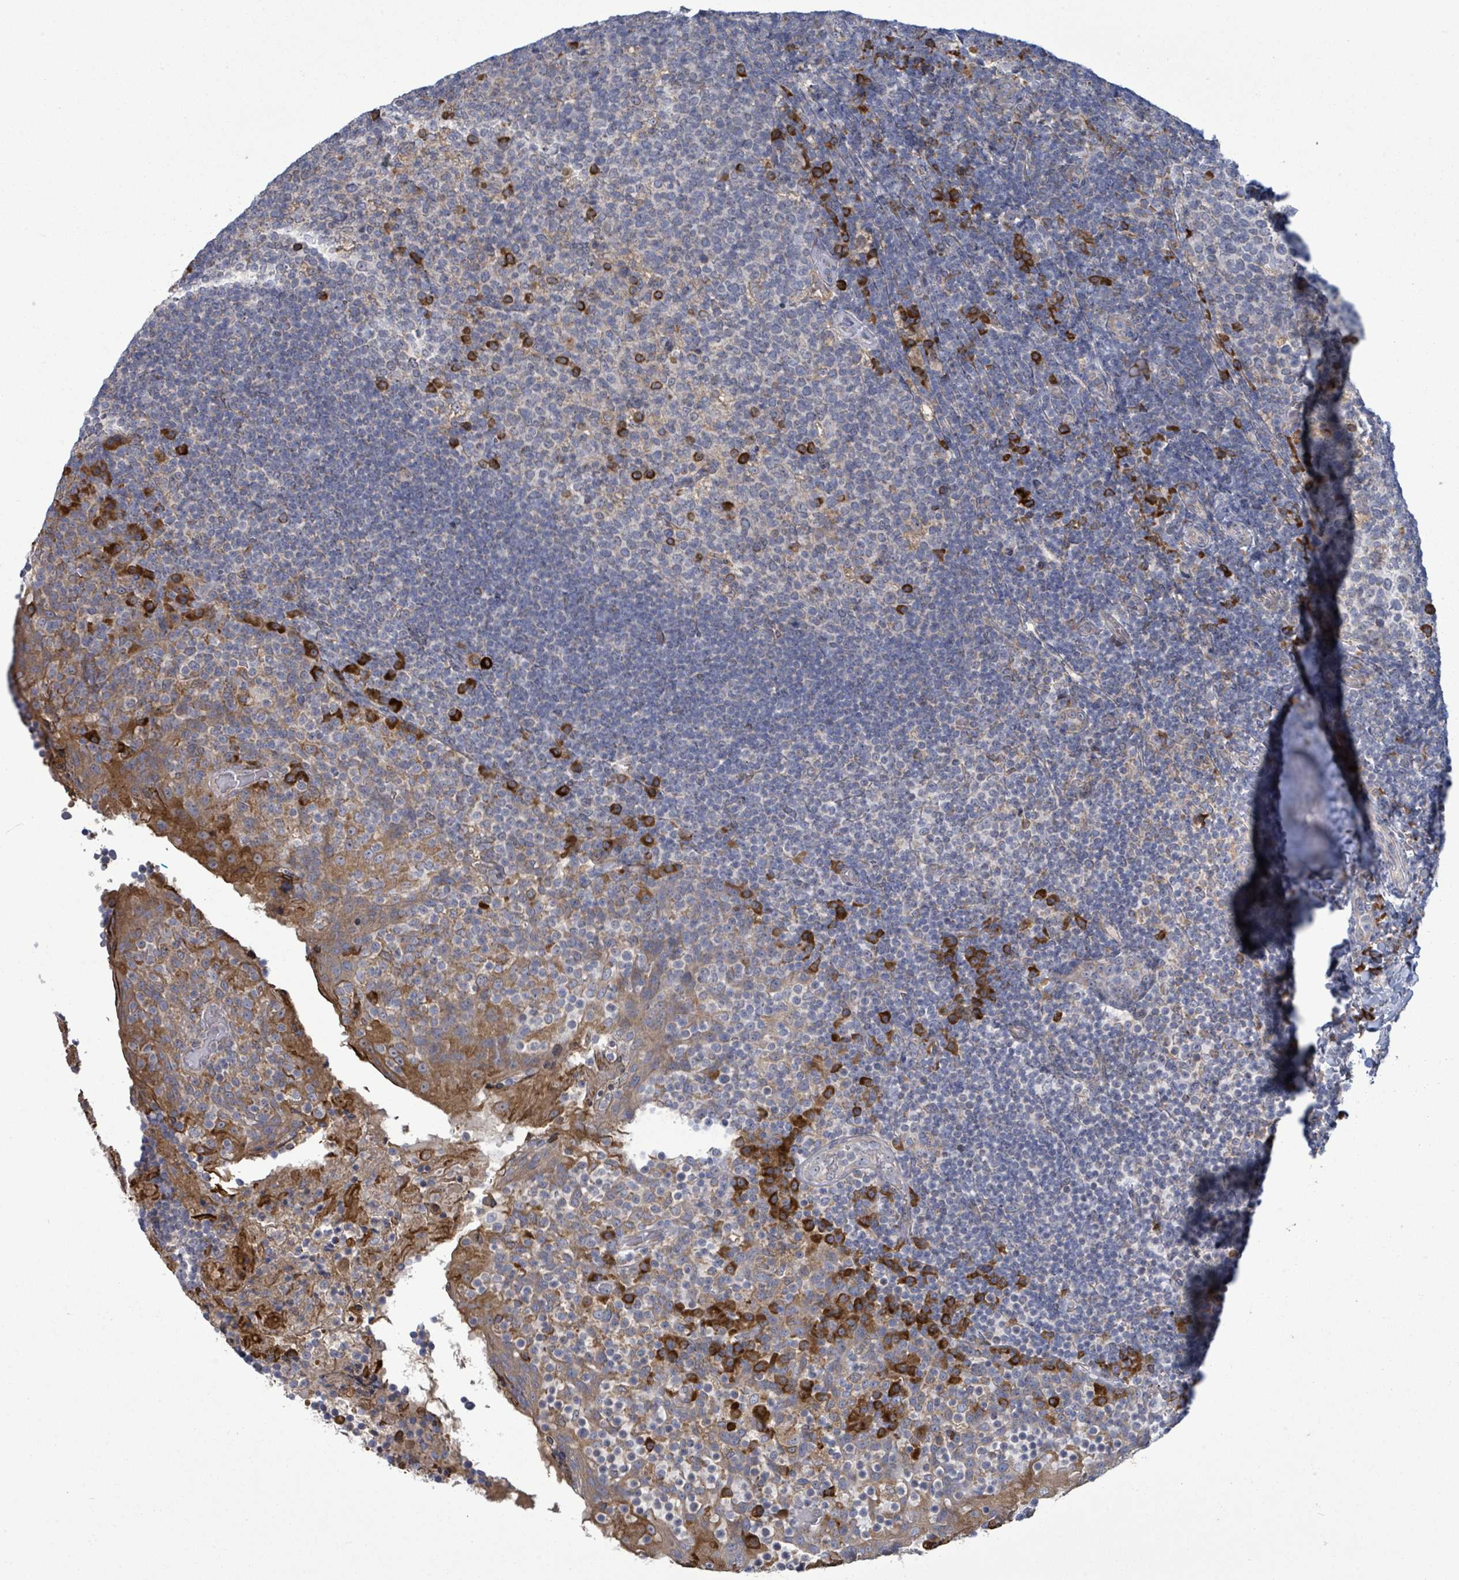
{"staining": {"intensity": "strong", "quantity": "<25%", "location": "cytoplasmic/membranous"}, "tissue": "tonsil", "cell_type": "Germinal center cells", "image_type": "normal", "snomed": [{"axis": "morphology", "description": "Normal tissue, NOS"}, {"axis": "topography", "description": "Tonsil"}], "caption": "Immunohistochemical staining of normal tonsil reveals strong cytoplasmic/membranous protein positivity in about <25% of germinal center cells. Ihc stains the protein of interest in brown and the nuclei are stained blue.", "gene": "ATP13A1", "patient": {"sex": "female", "age": 10}}